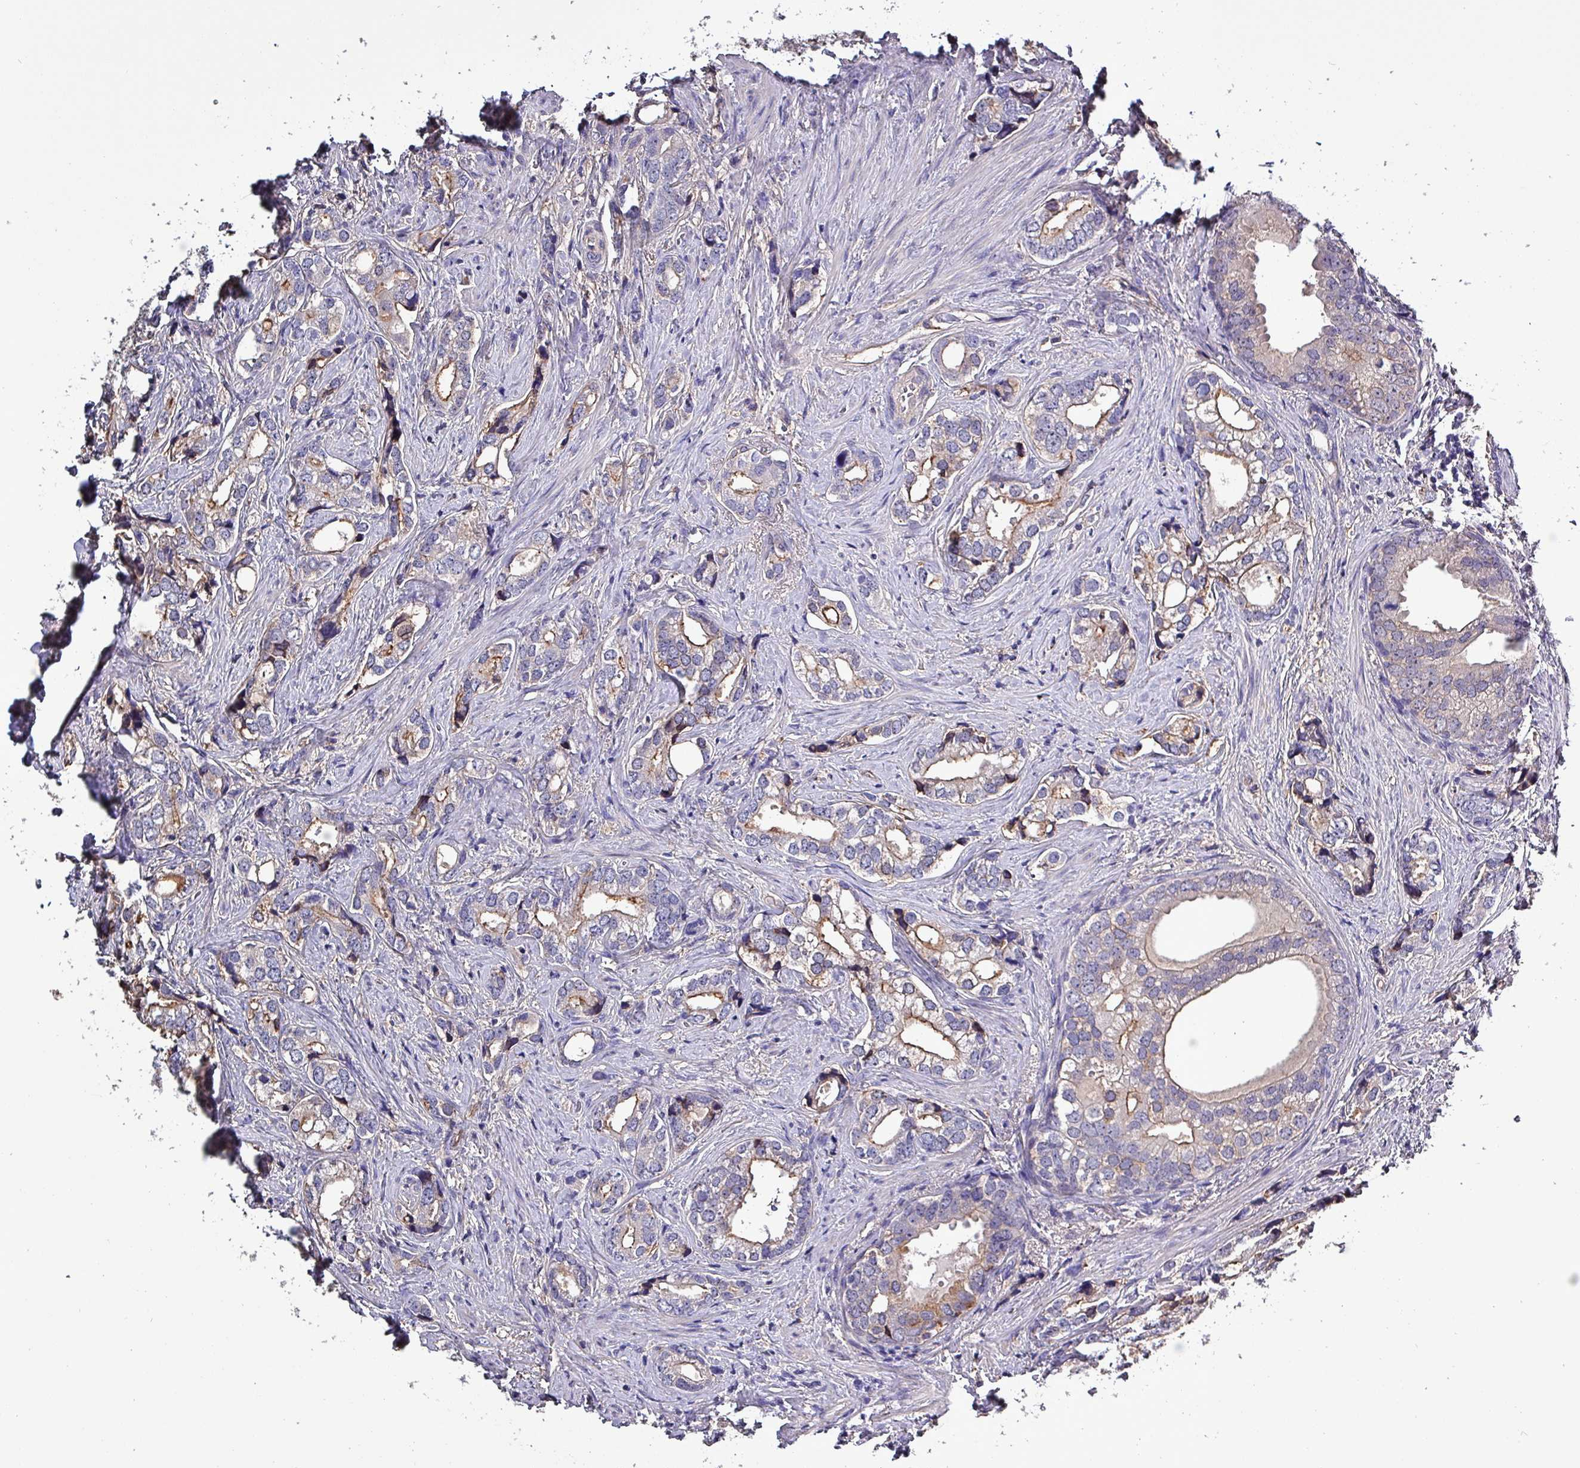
{"staining": {"intensity": "weak", "quantity": "25%-75%", "location": "cytoplasmic/membranous"}, "tissue": "prostate cancer", "cell_type": "Tumor cells", "image_type": "cancer", "snomed": [{"axis": "morphology", "description": "Adenocarcinoma, High grade"}, {"axis": "topography", "description": "Prostate"}], "caption": "Immunohistochemical staining of human prostate cancer (high-grade adenocarcinoma) reveals low levels of weak cytoplasmic/membranous expression in about 25%-75% of tumor cells.", "gene": "HTRA4", "patient": {"sex": "male", "age": 75}}